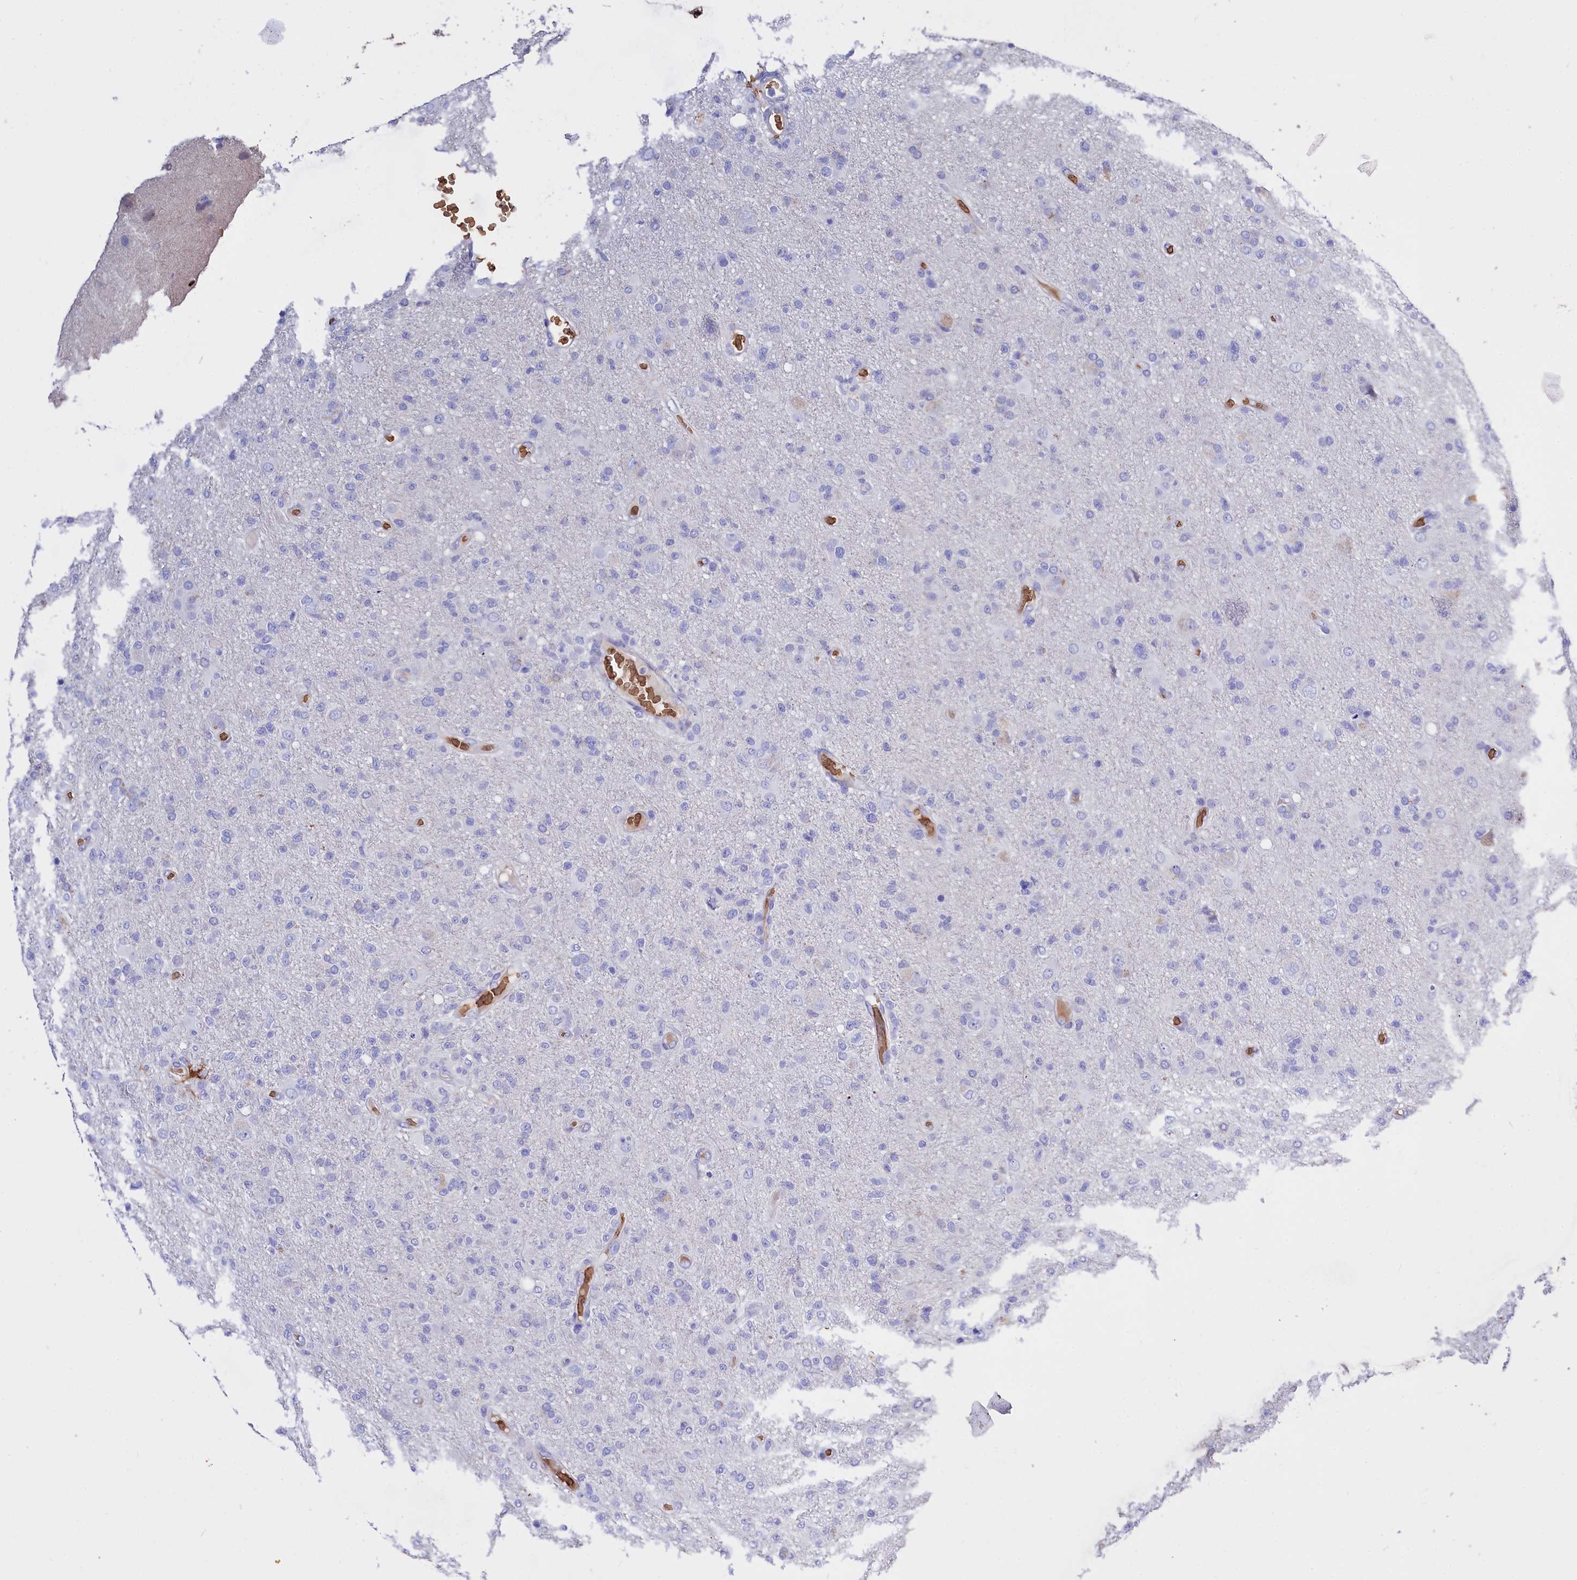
{"staining": {"intensity": "negative", "quantity": "none", "location": "none"}, "tissue": "glioma", "cell_type": "Tumor cells", "image_type": "cancer", "snomed": [{"axis": "morphology", "description": "Glioma, malignant, High grade"}, {"axis": "topography", "description": "Brain"}], "caption": "This is an immunohistochemistry image of malignant high-grade glioma. There is no expression in tumor cells.", "gene": "RPUSD3", "patient": {"sex": "female", "age": 57}}